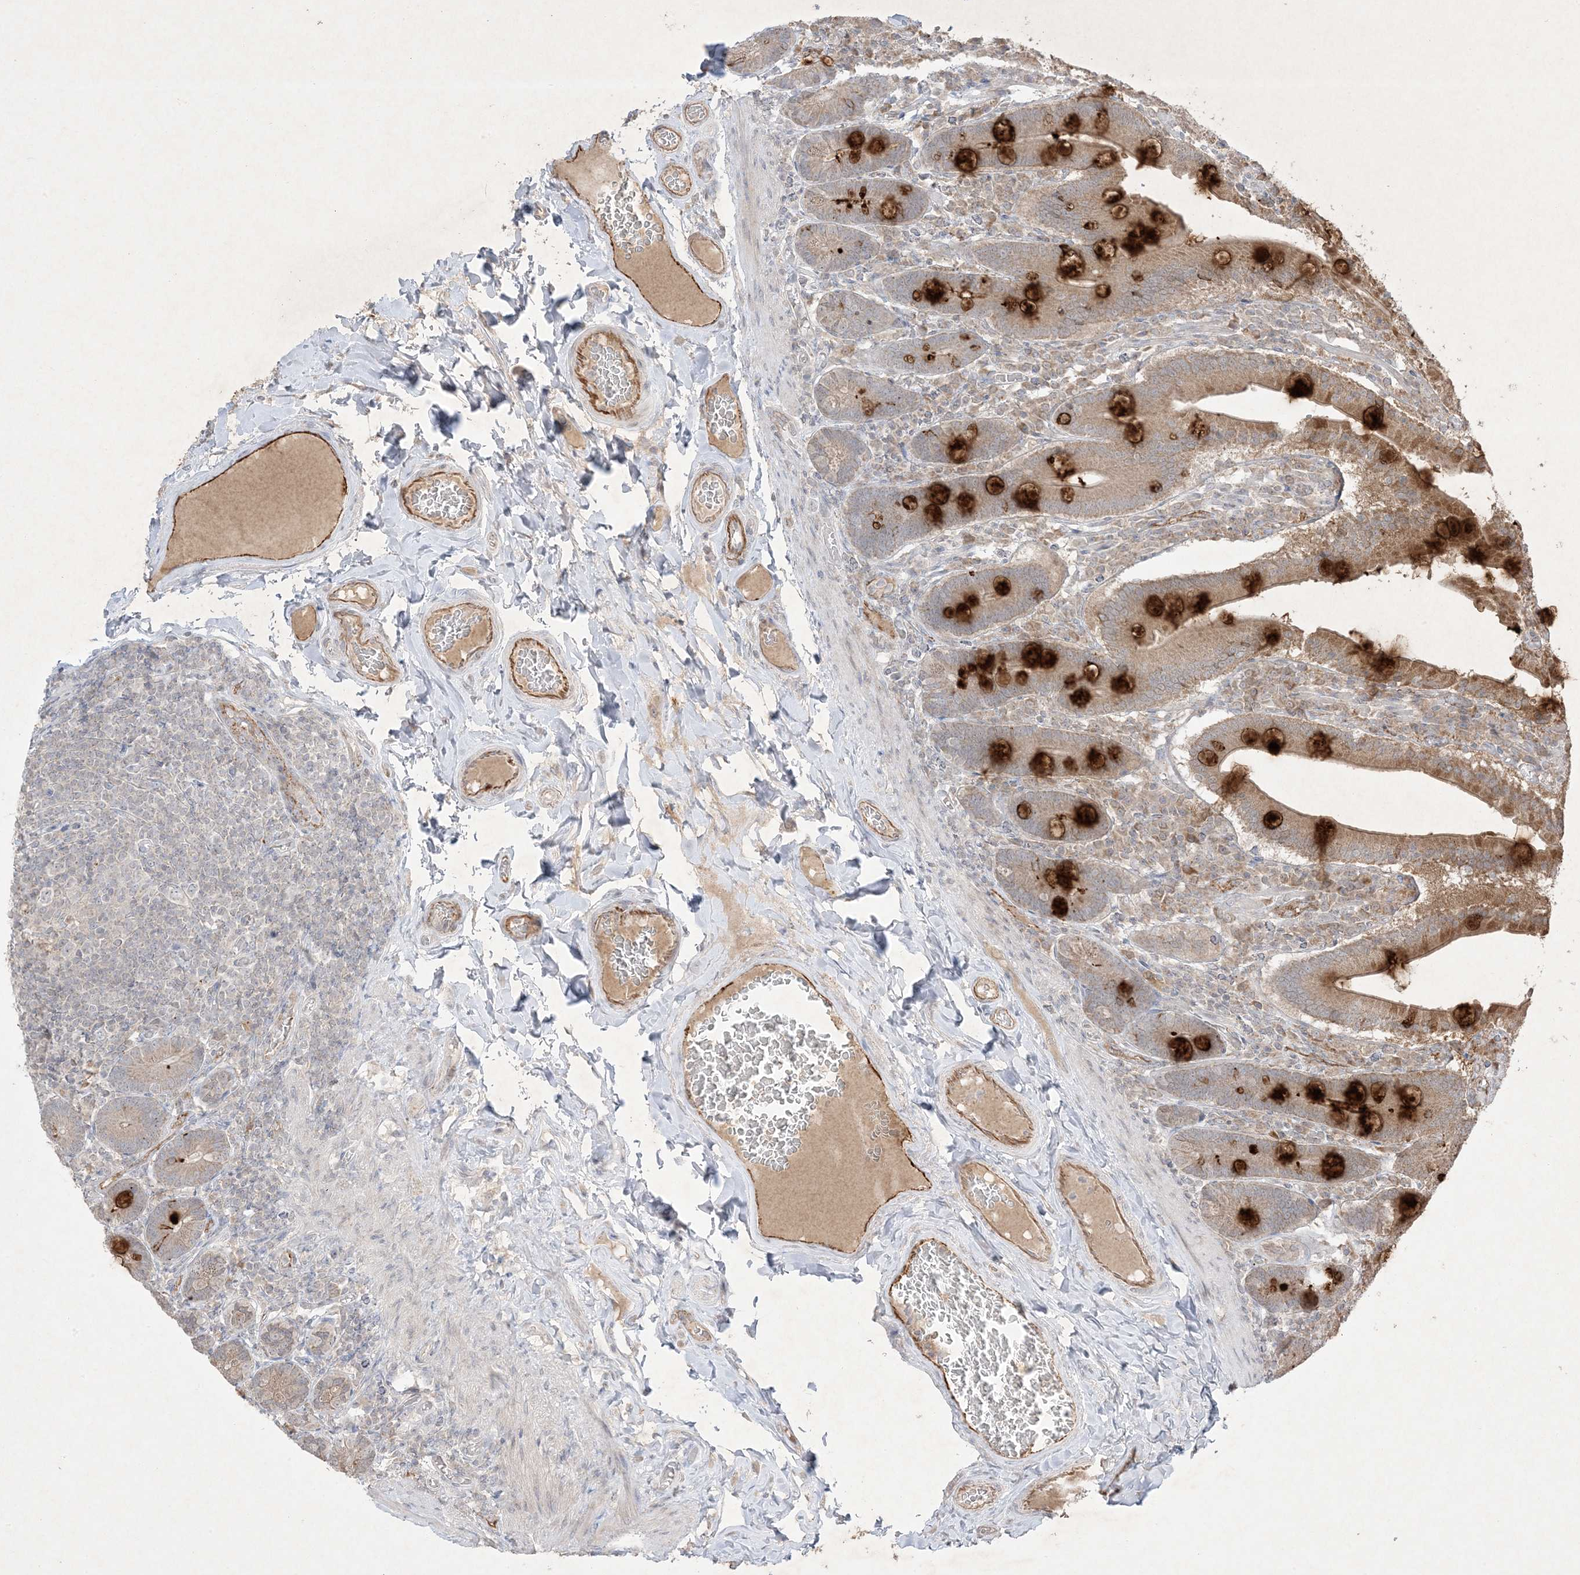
{"staining": {"intensity": "strong", "quantity": ">75%", "location": "cytoplasmic/membranous"}, "tissue": "duodenum", "cell_type": "Glandular cells", "image_type": "normal", "snomed": [{"axis": "morphology", "description": "Normal tissue, NOS"}, {"axis": "topography", "description": "Duodenum"}], "caption": "The micrograph shows a brown stain indicating the presence of a protein in the cytoplasmic/membranous of glandular cells in duodenum. The staining is performed using DAB brown chromogen to label protein expression. The nuclei are counter-stained blue using hematoxylin.", "gene": "PRSS36", "patient": {"sex": "female", "age": 62}}